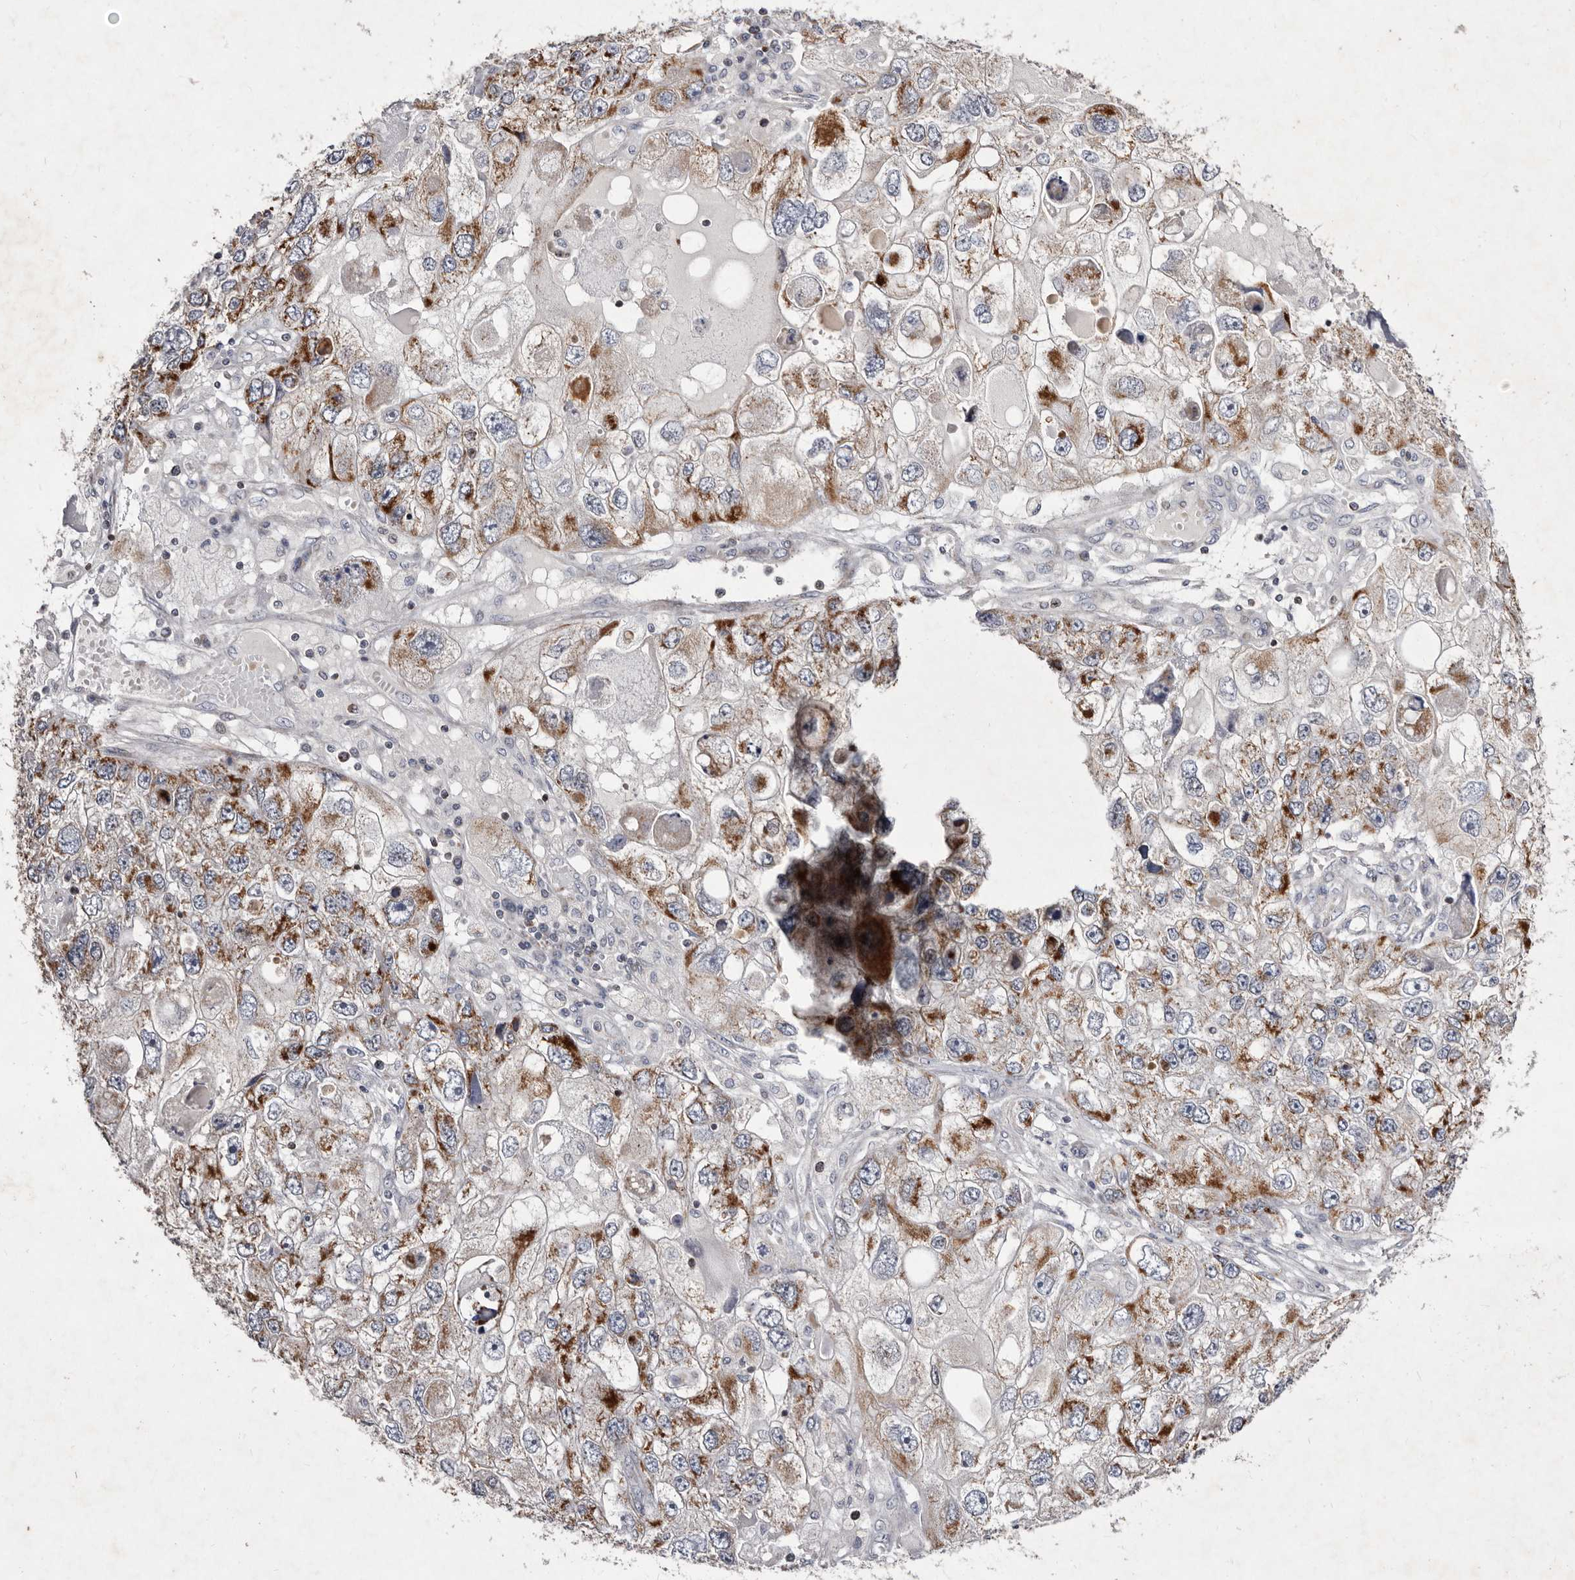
{"staining": {"intensity": "moderate", "quantity": ">75%", "location": "cytoplasmic/membranous"}, "tissue": "endometrial cancer", "cell_type": "Tumor cells", "image_type": "cancer", "snomed": [{"axis": "morphology", "description": "Adenocarcinoma, NOS"}, {"axis": "topography", "description": "Endometrium"}], "caption": "Immunohistochemistry micrograph of endometrial adenocarcinoma stained for a protein (brown), which shows medium levels of moderate cytoplasmic/membranous positivity in about >75% of tumor cells.", "gene": "TIMM17B", "patient": {"sex": "female", "age": 49}}